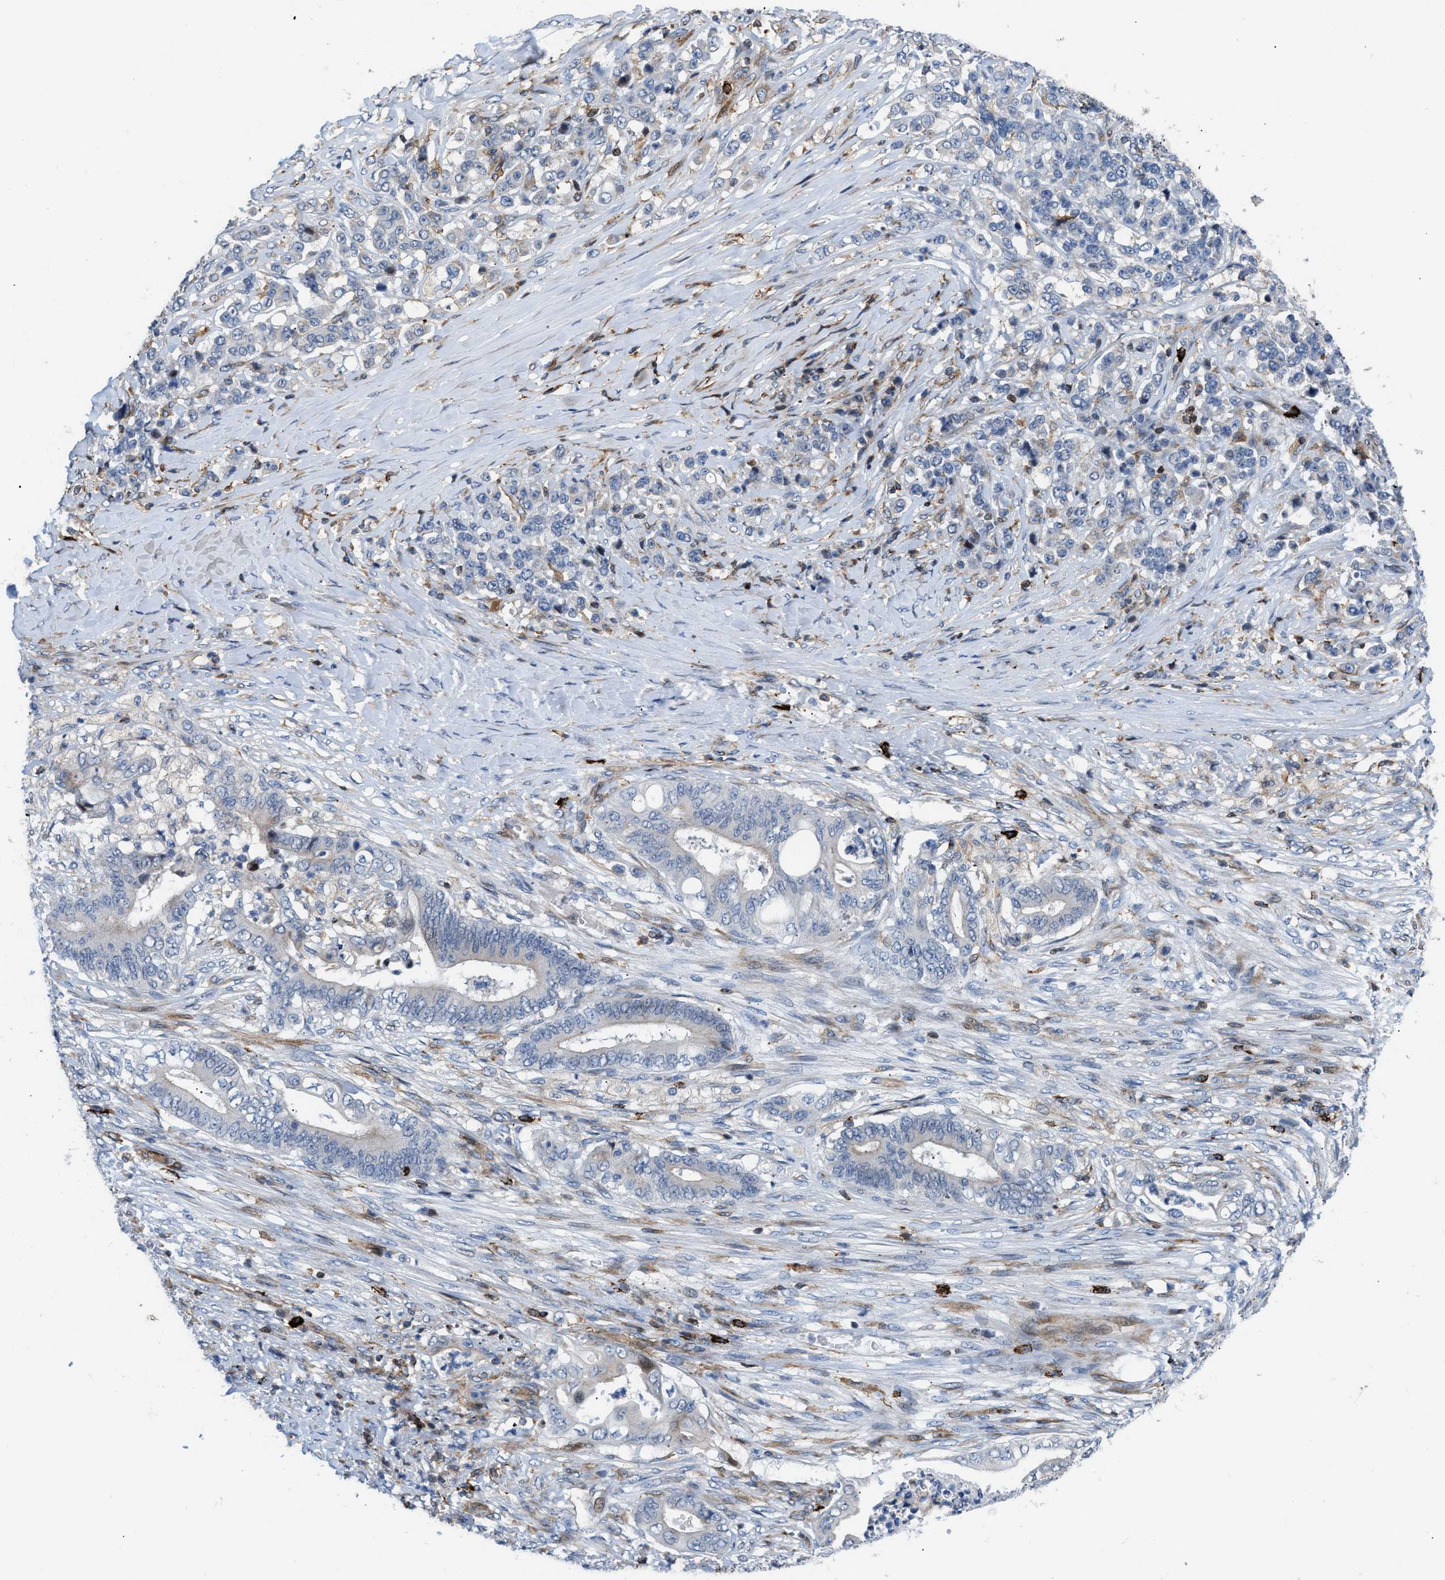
{"staining": {"intensity": "negative", "quantity": "none", "location": "none"}, "tissue": "stomach cancer", "cell_type": "Tumor cells", "image_type": "cancer", "snomed": [{"axis": "morphology", "description": "Adenocarcinoma, NOS"}, {"axis": "topography", "description": "Stomach"}], "caption": "Stomach cancer was stained to show a protein in brown. There is no significant staining in tumor cells. The staining was performed using DAB (3,3'-diaminobenzidine) to visualize the protein expression in brown, while the nuclei were stained in blue with hematoxylin (Magnification: 20x).", "gene": "ATP9A", "patient": {"sex": "female", "age": 73}}